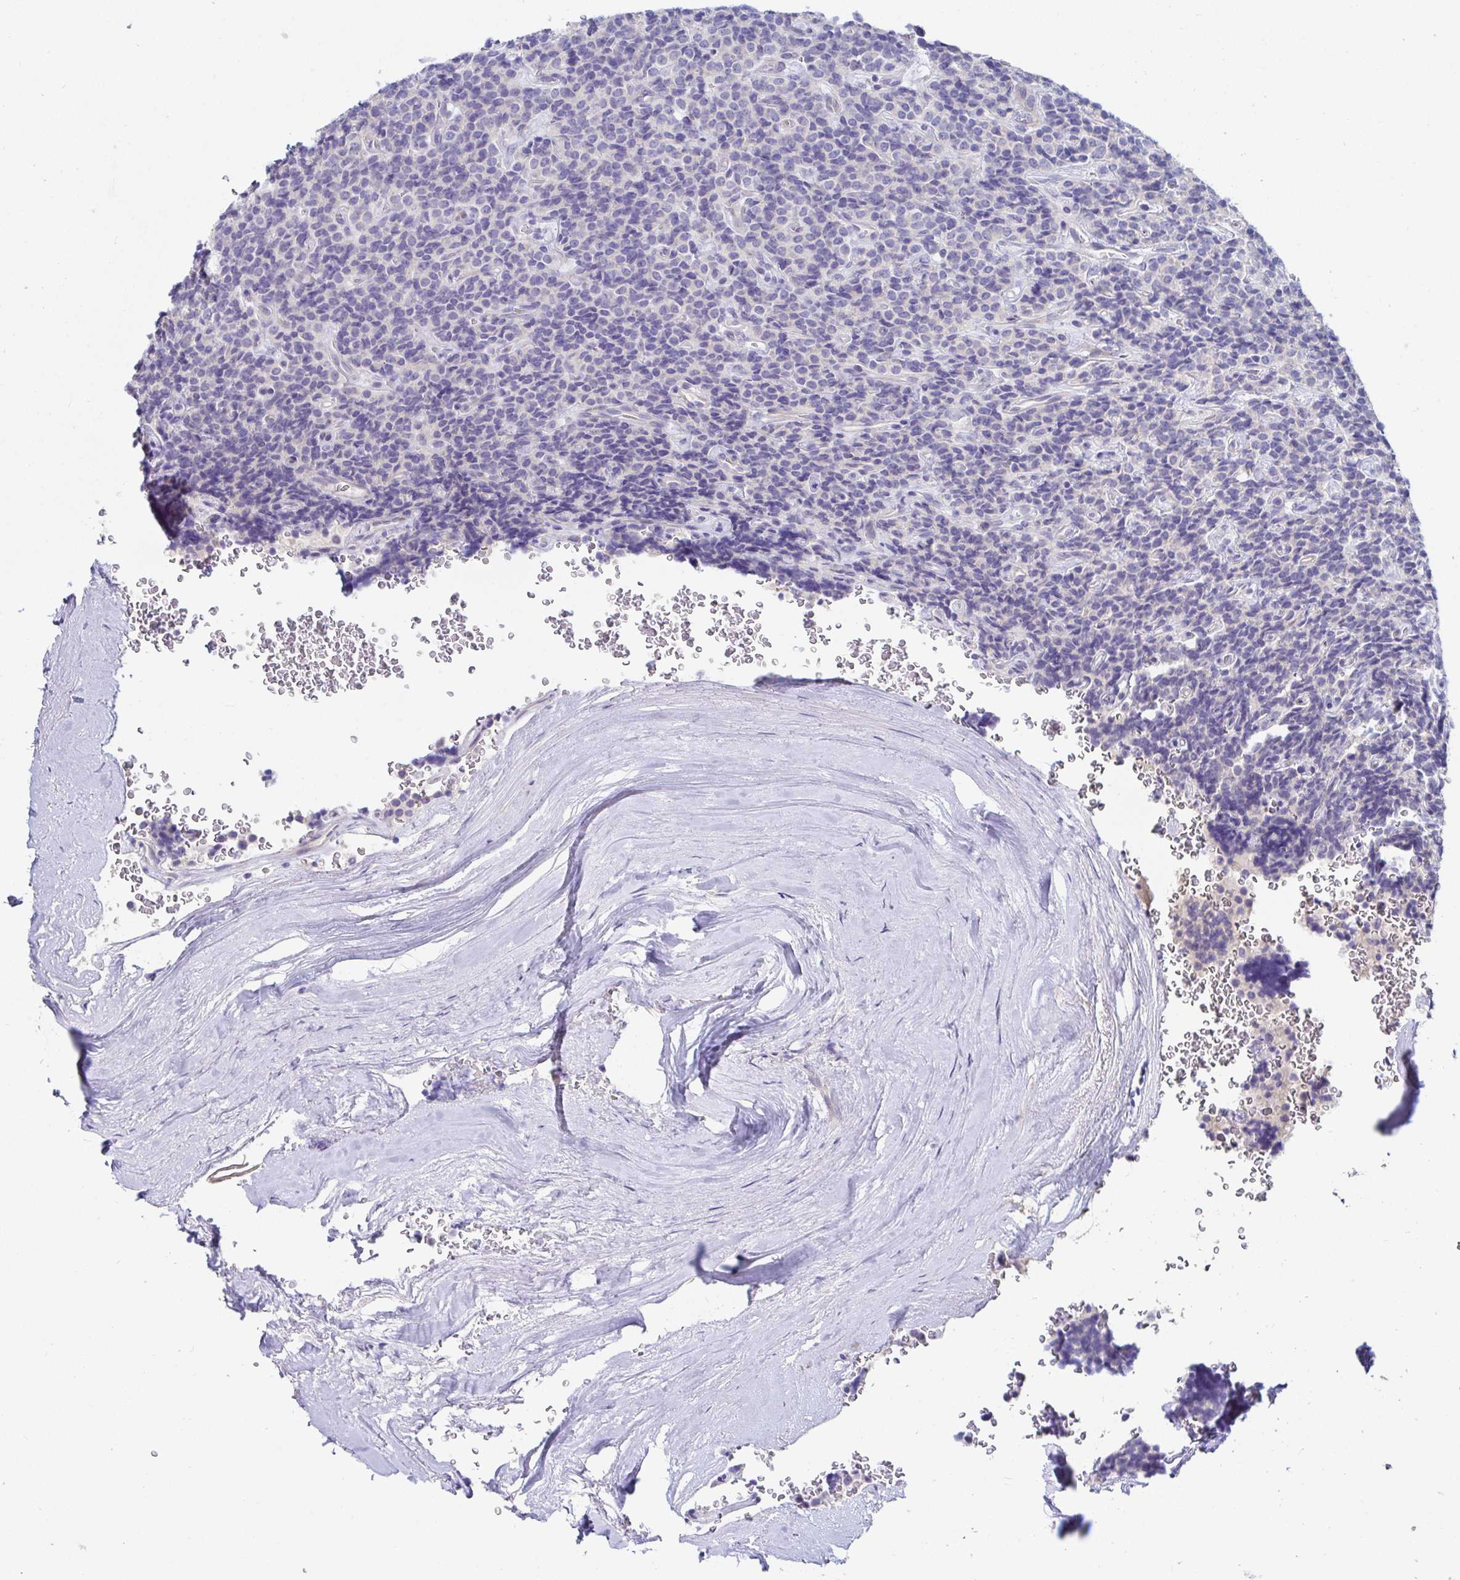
{"staining": {"intensity": "negative", "quantity": "none", "location": "none"}, "tissue": "carcinoid", "cell_type": "Tumor cells", "image_type": "cancer", "snomed": [{"axis": "morphology", "description": "Carcinoid, malignant, NOS"}, {"axis": "topography", "description": "Pancreas"}], "caption": "This is a histopathology image of immunohistochemistry (IHC) staining of carcinoid, which shows no expression in tumor cells.", "gene": "C4orf17", "patient": {"sex": "male", "age": 36}}